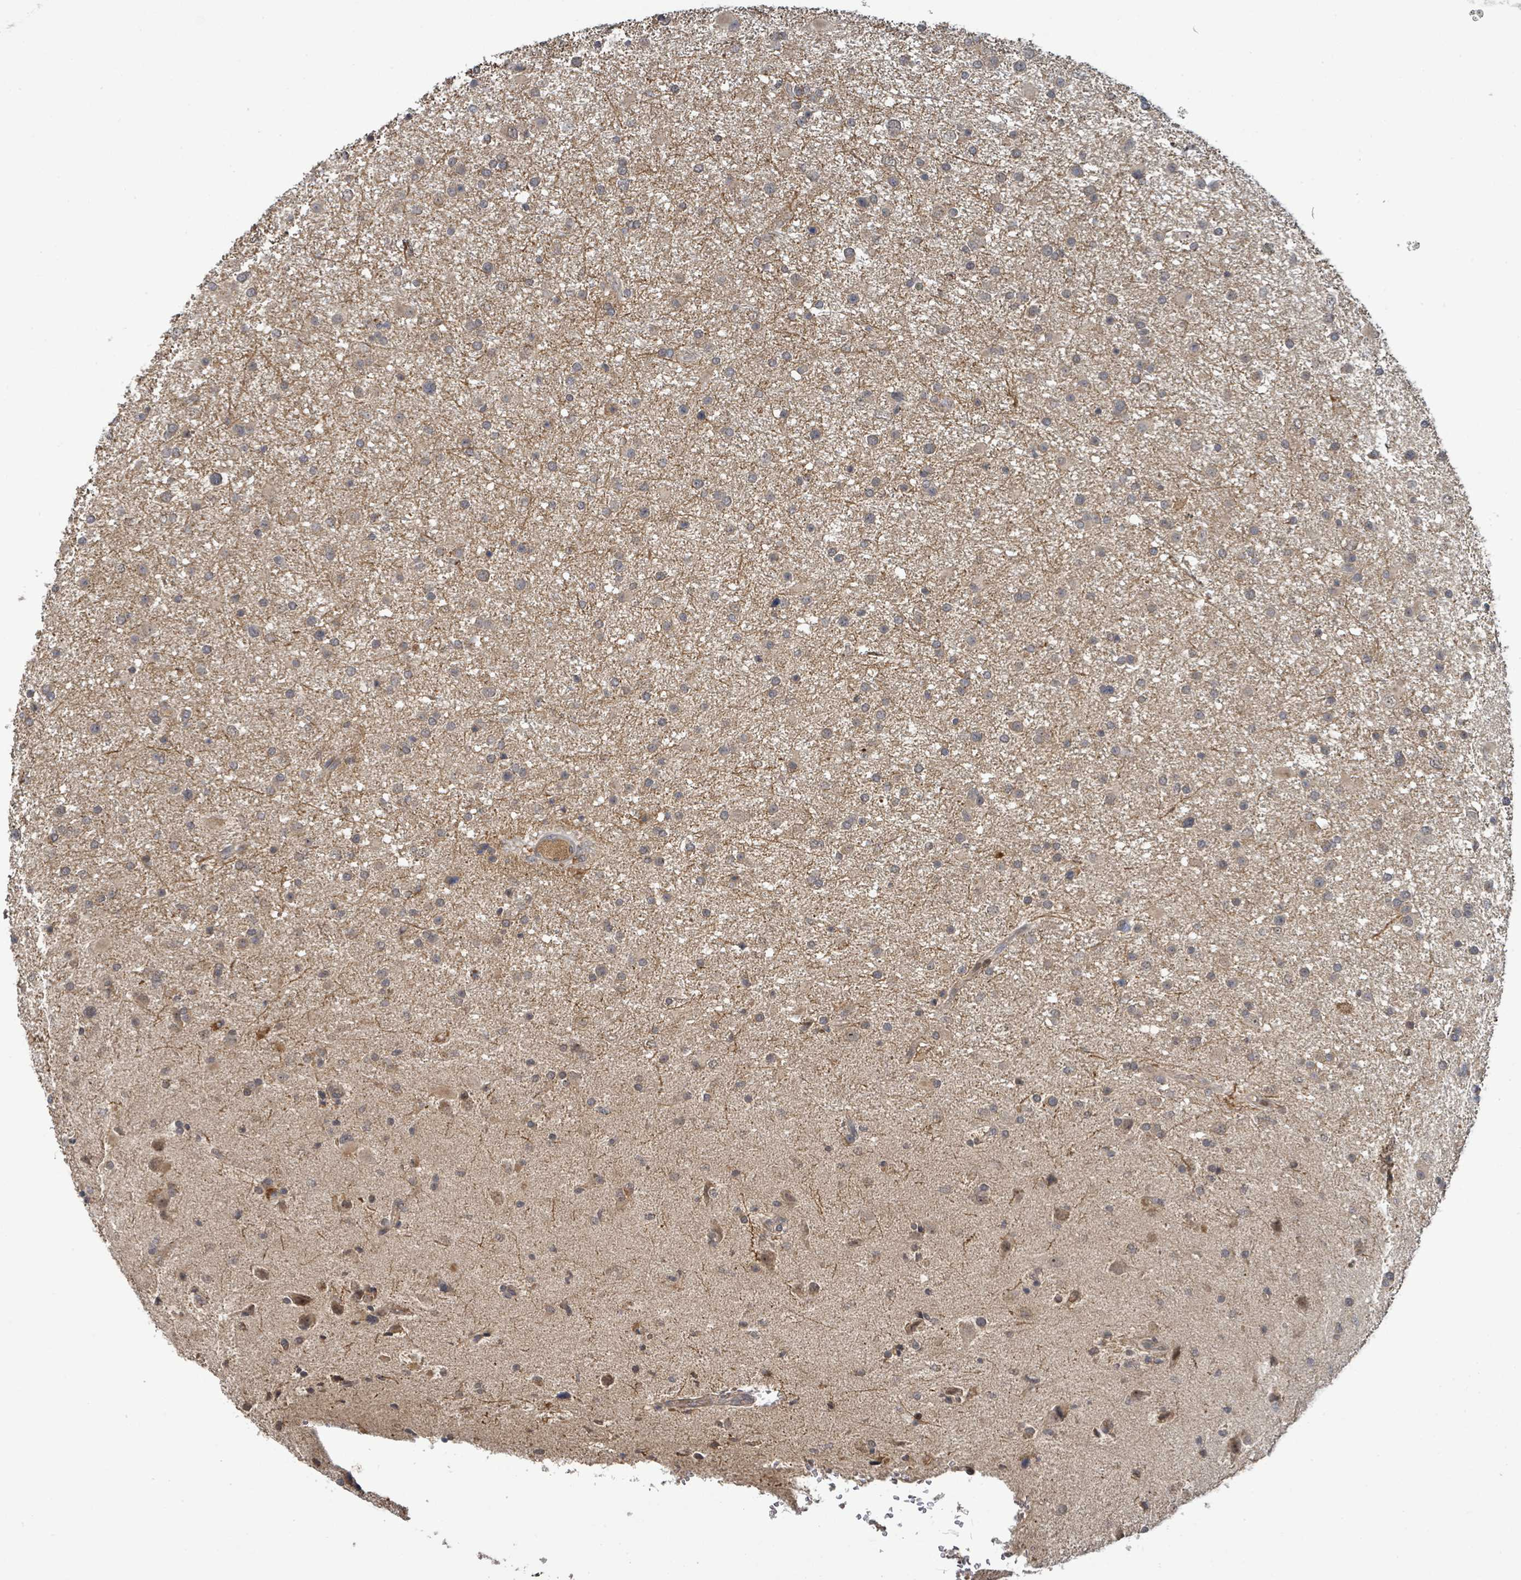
{"staining": {"intensity": "weak", "quantity": "25%-75%", "location": "cytoplasmic/membranous"}, "tissue": "glioma", "cell_type": "Tumor cells", "image_type": "cancer", "snomed": [{"axis": "morphology", "description": "Glioma, malignant, Low grade"}, {"axis": "topography", "description": "Brain"}], "caption": "Glioma stained with immunohistochemistry (IHC) displays weak cytoplasmic/membranous expression in approximately 25%-75% of tumor cells. Using DAB (brown) and hematoxylin (blue) stains, captured at high magnification using brightfield microscopy.", "gene": "ITGA11", "patient": {"sex": "female", "age": 32}}